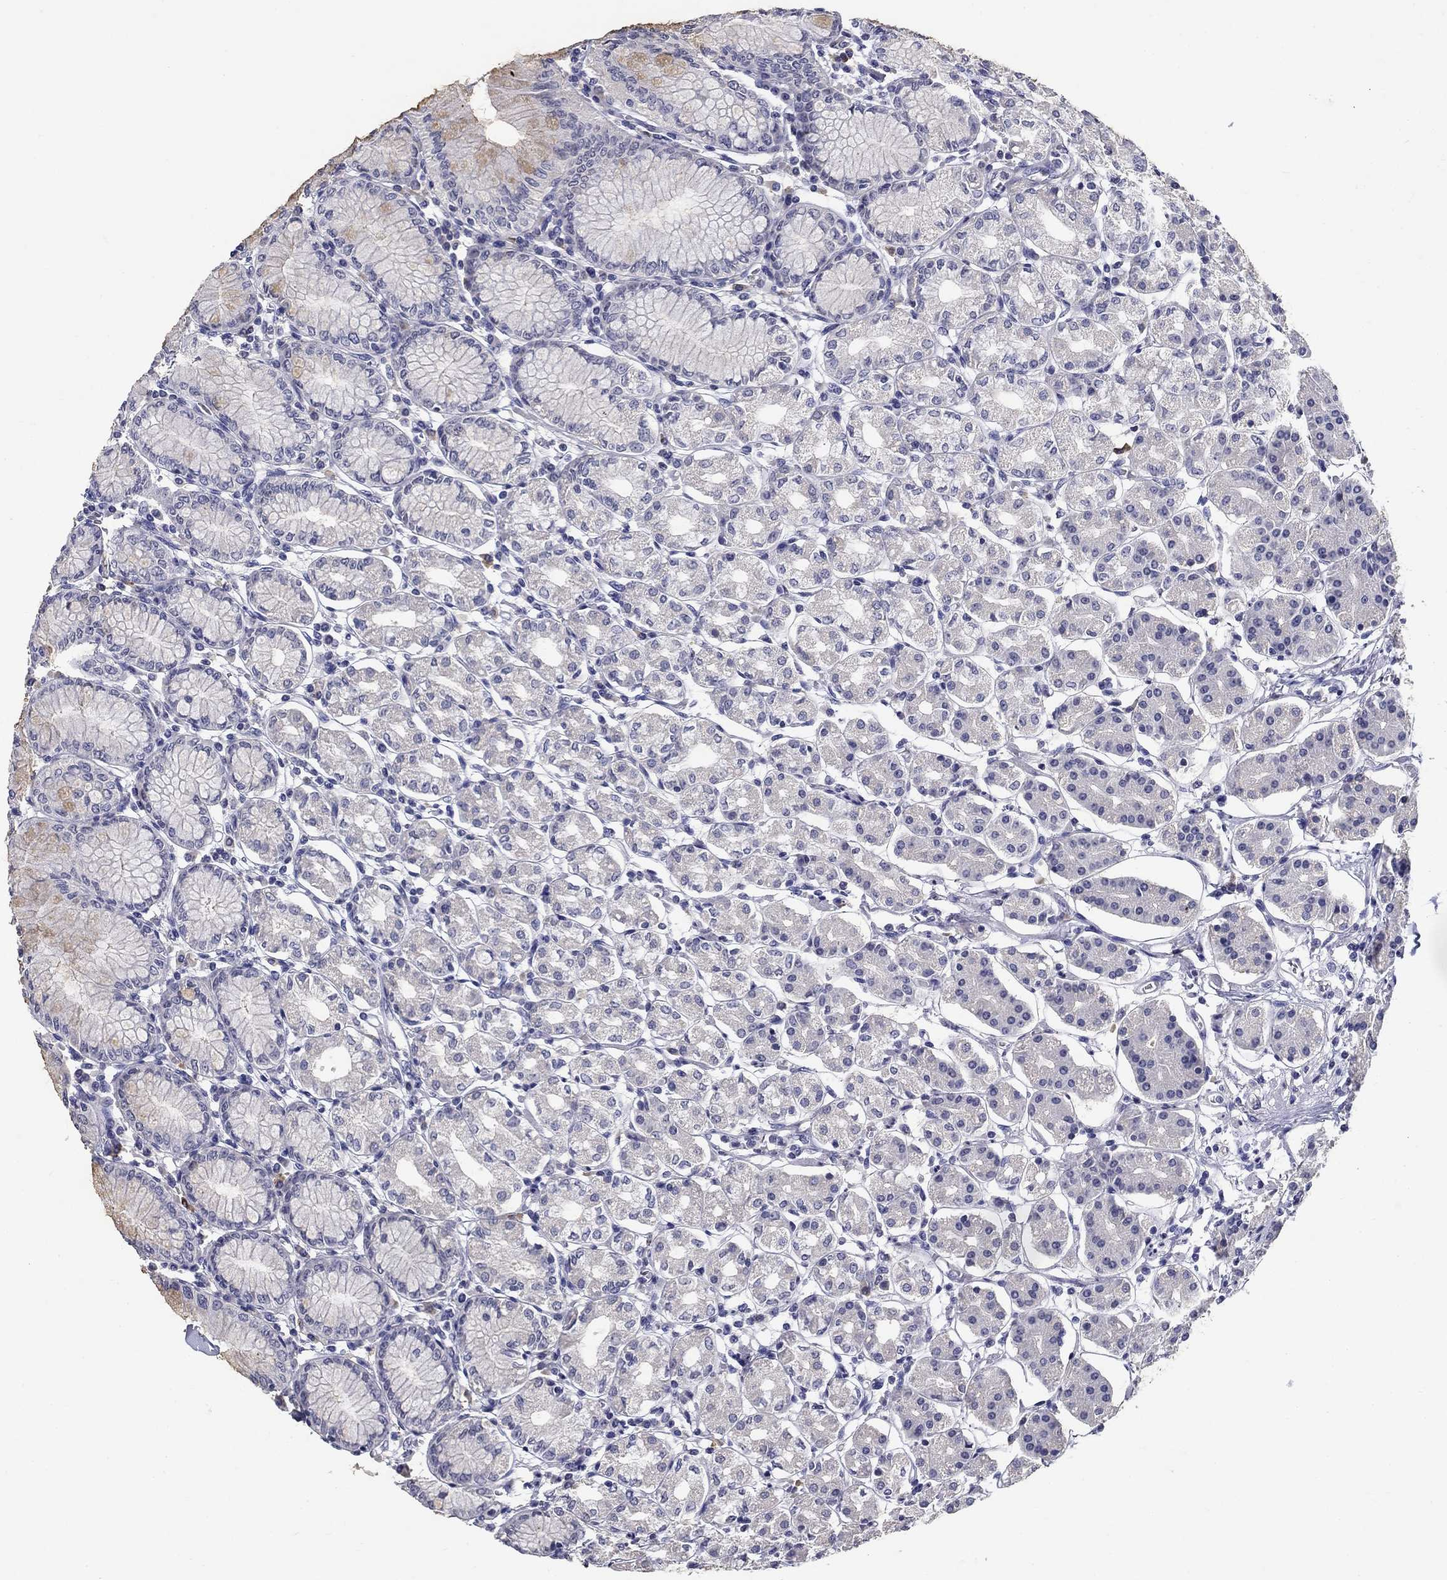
{"staining": {"intensity": "weak", "quantity": "<25%", "location": "cytoplasmic/membranous"}, "tissue": "stomach", "cell_type": "Glandular cells", "image_type": "normal", "snomed": [{"axis": "morphology", "description": "Normal tissue, NOS"}, {"axis": "topography", "description": "Skeletal muscle"}, {"axis": "topography", "description": "Stomach"}], "caption": "IHC of normal human stomach shows no positivity in glandular cells.", "gene": "POMC", "patient": {"sex": "female", "age": 57}}